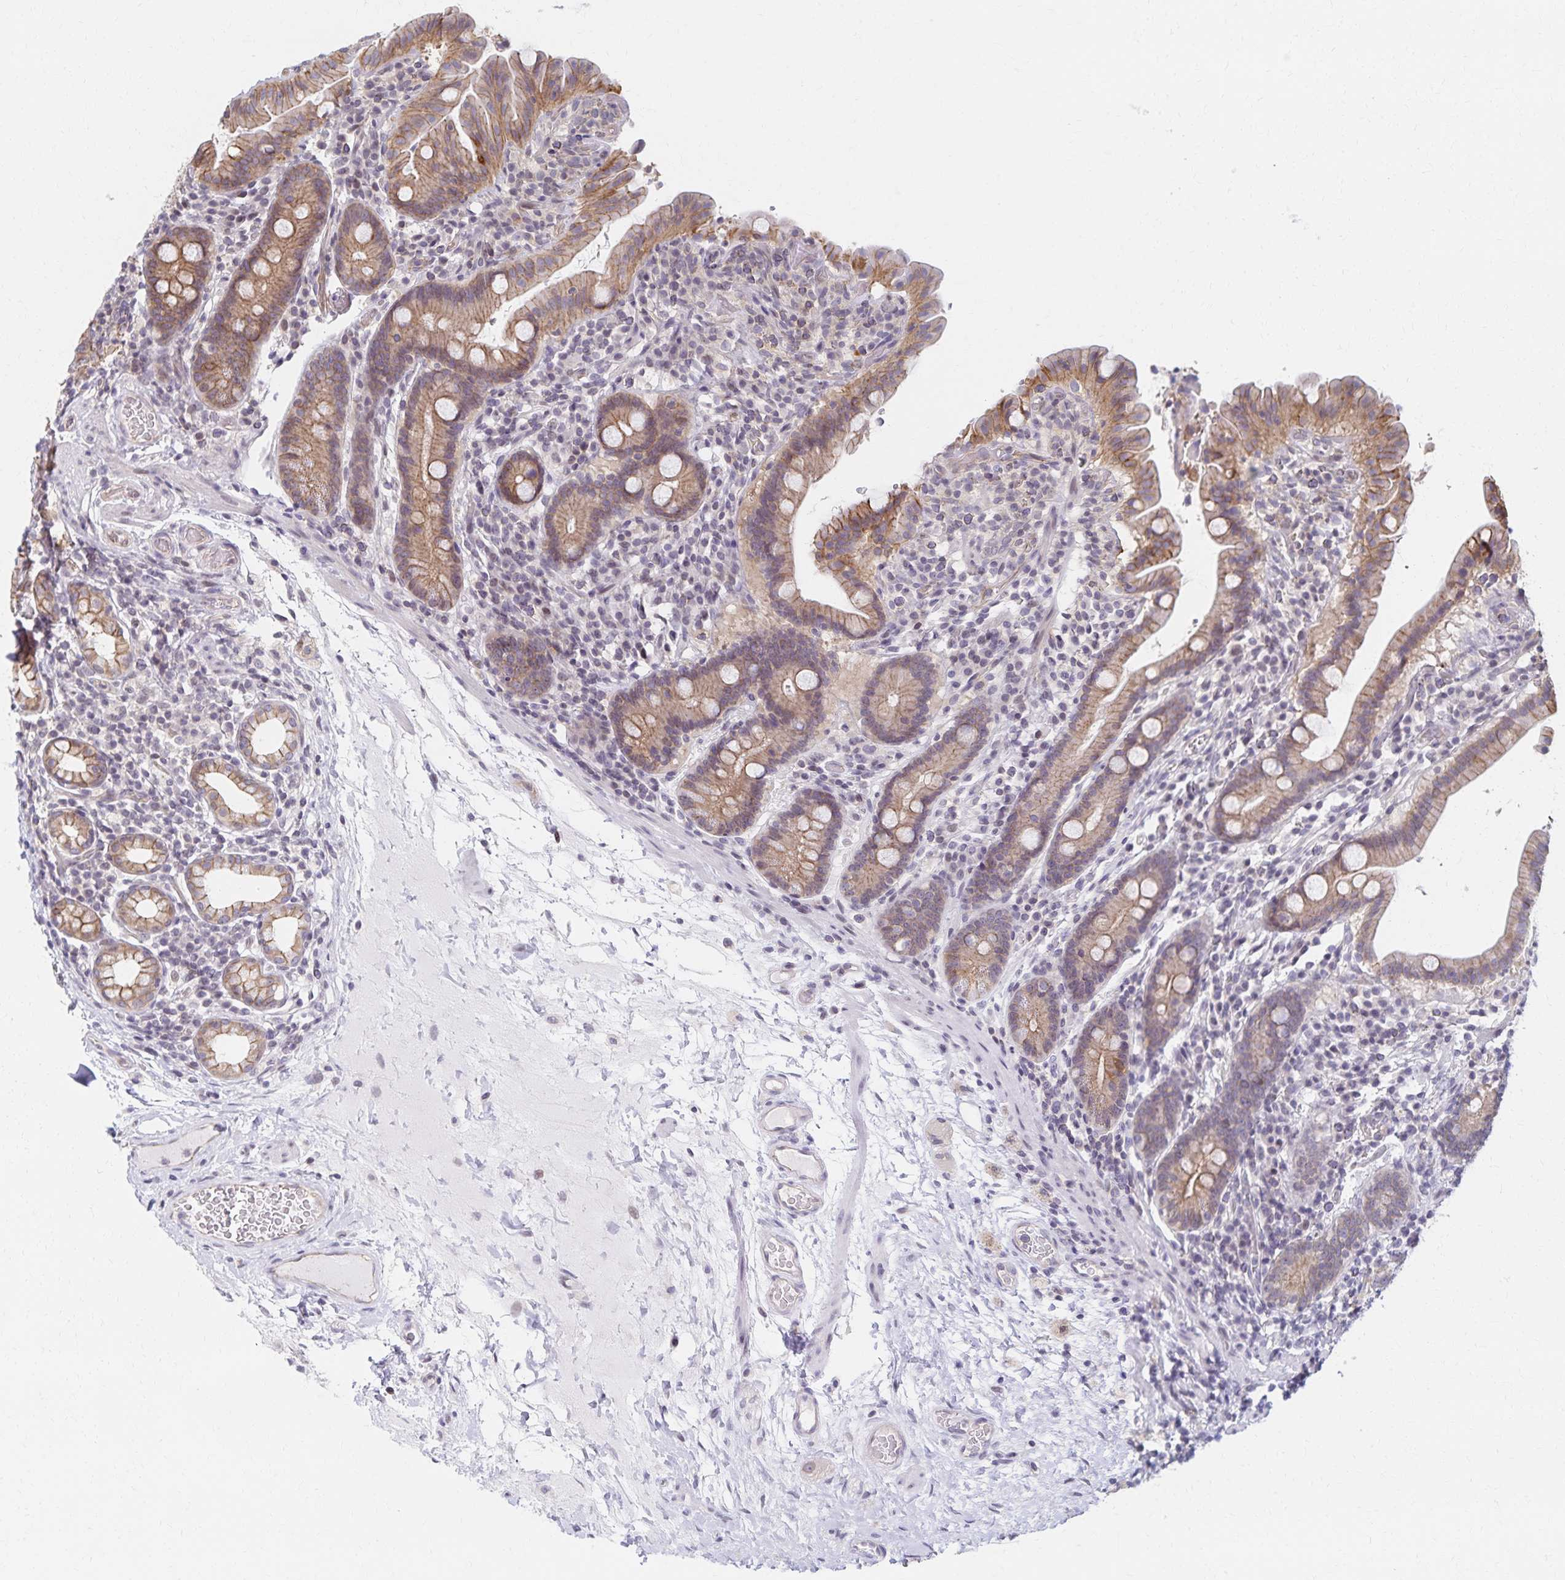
{"staining": {"intensity": "weak", "quantity": ">75%", "location": "cytoplasmic/membranous"}, "tissue": "small intestine", "cell_type": "Glandular cells", "image_type": "normal", "snomed": [{"axis": "morphology", "description": "Normal tissue, NOS"}, {"axis": "topography", "description": "Small intestine"}], "caption": "Small intestine stained with DAB (3,3'-diaminobenzidine) immunohistochemistry (IHC) demonstrates low levels of weak cytoplasmic/membranous expression in approximately >75% of glandular cells.", "gene": "RAB9B", "patient": {"sex": "male", "age": 26}}